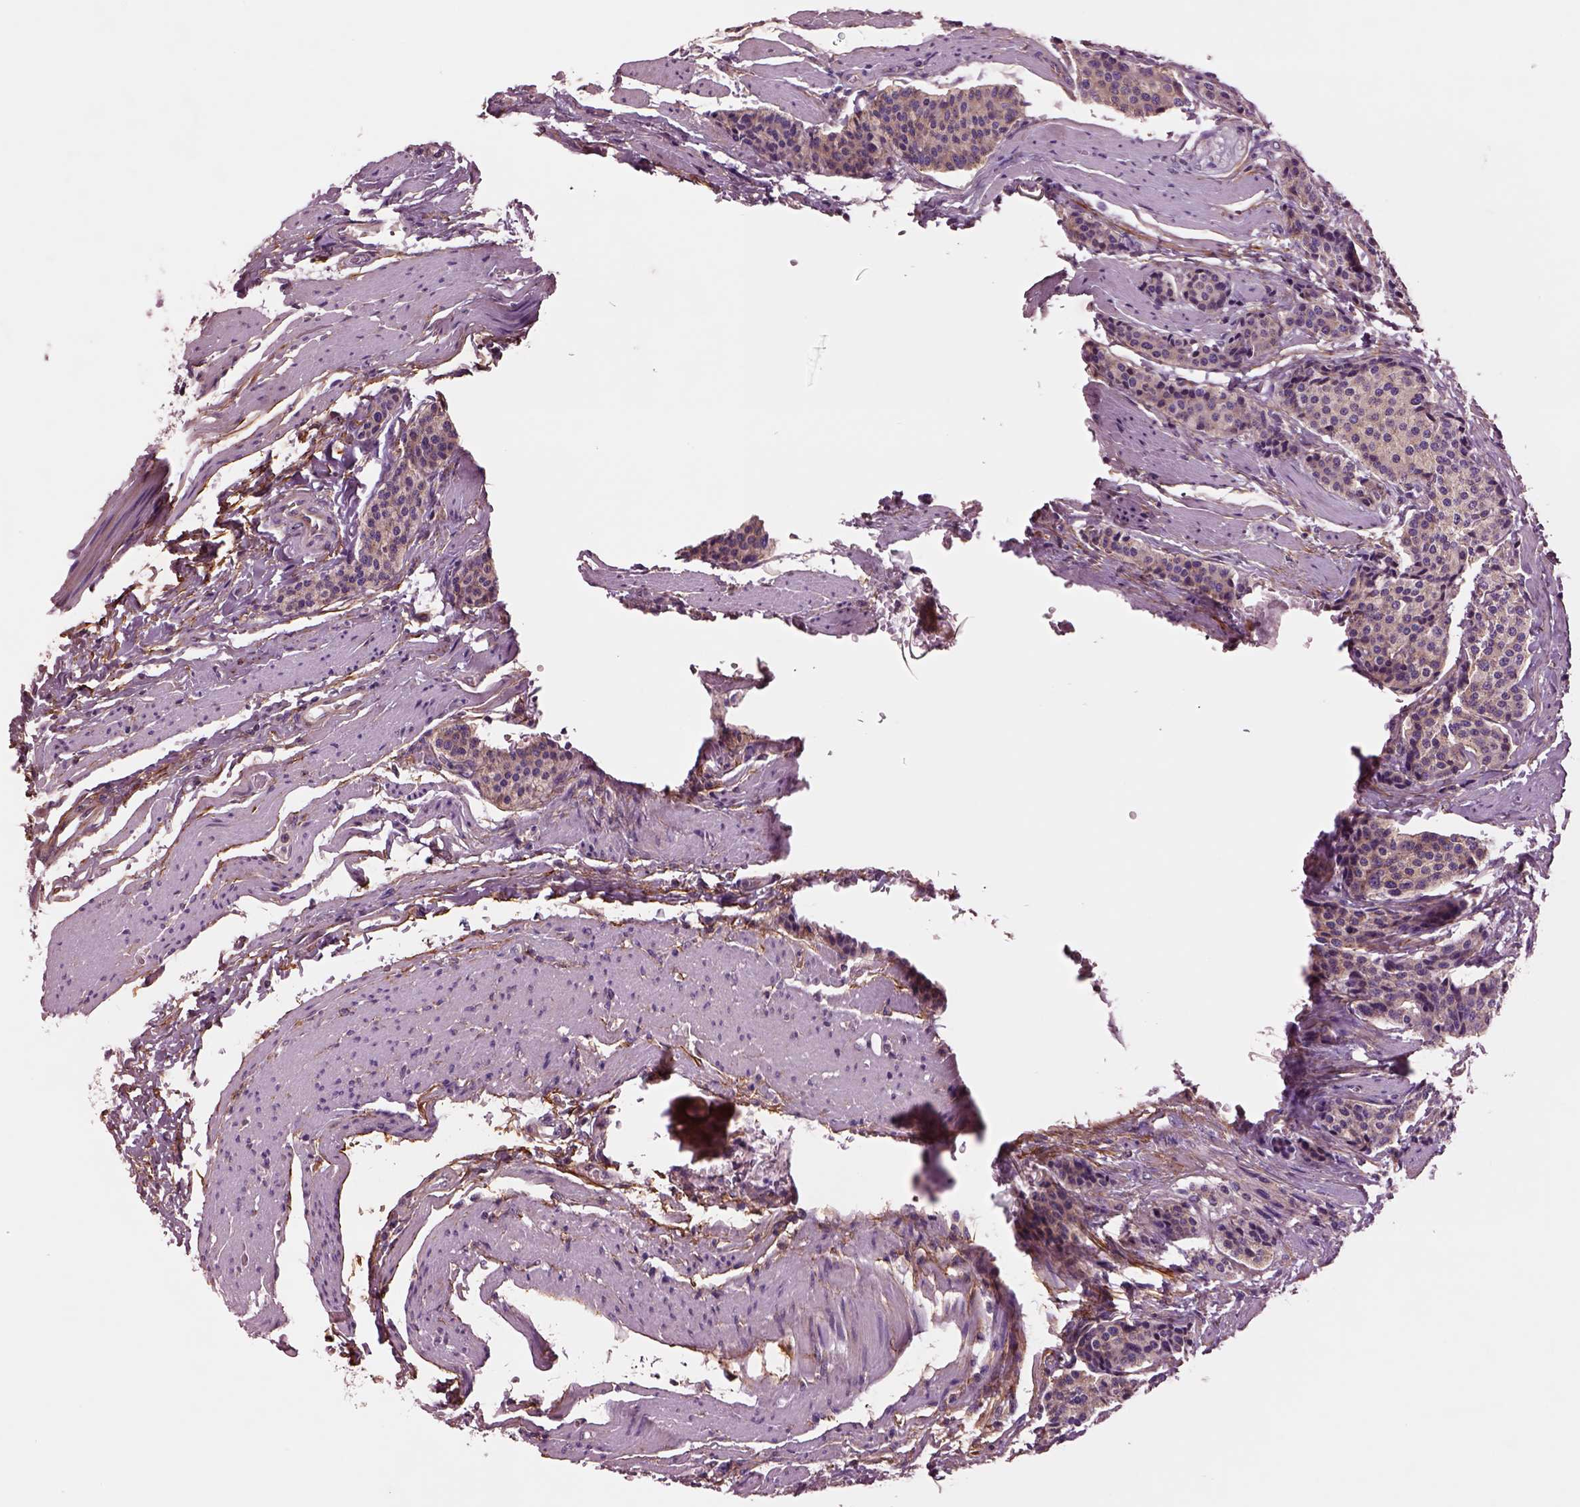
{"staining": {"intensity": "moderate", "quantity": ">75%", "location": "cytoplasmic/membranous"}, "tissue": "carcinoid", "cell_type": "Tumor cells", "image_type": "cancer", "snomed": [{"axis": "morphology", "description": "Carcinoid, malignant, NOS"}, {"axis": "topography", "description": "Small intestine"}], "caption": "Immunohistochemistry (IHC) micrograph of human carcinoid stained for a protein (brown), which exhibits medium levels of moderate cytoplasmic/membranous positivity in approximately >75% of tumor cells.", "gene": "SEC23A", "patient": {"sex": "male", "age": 73}}